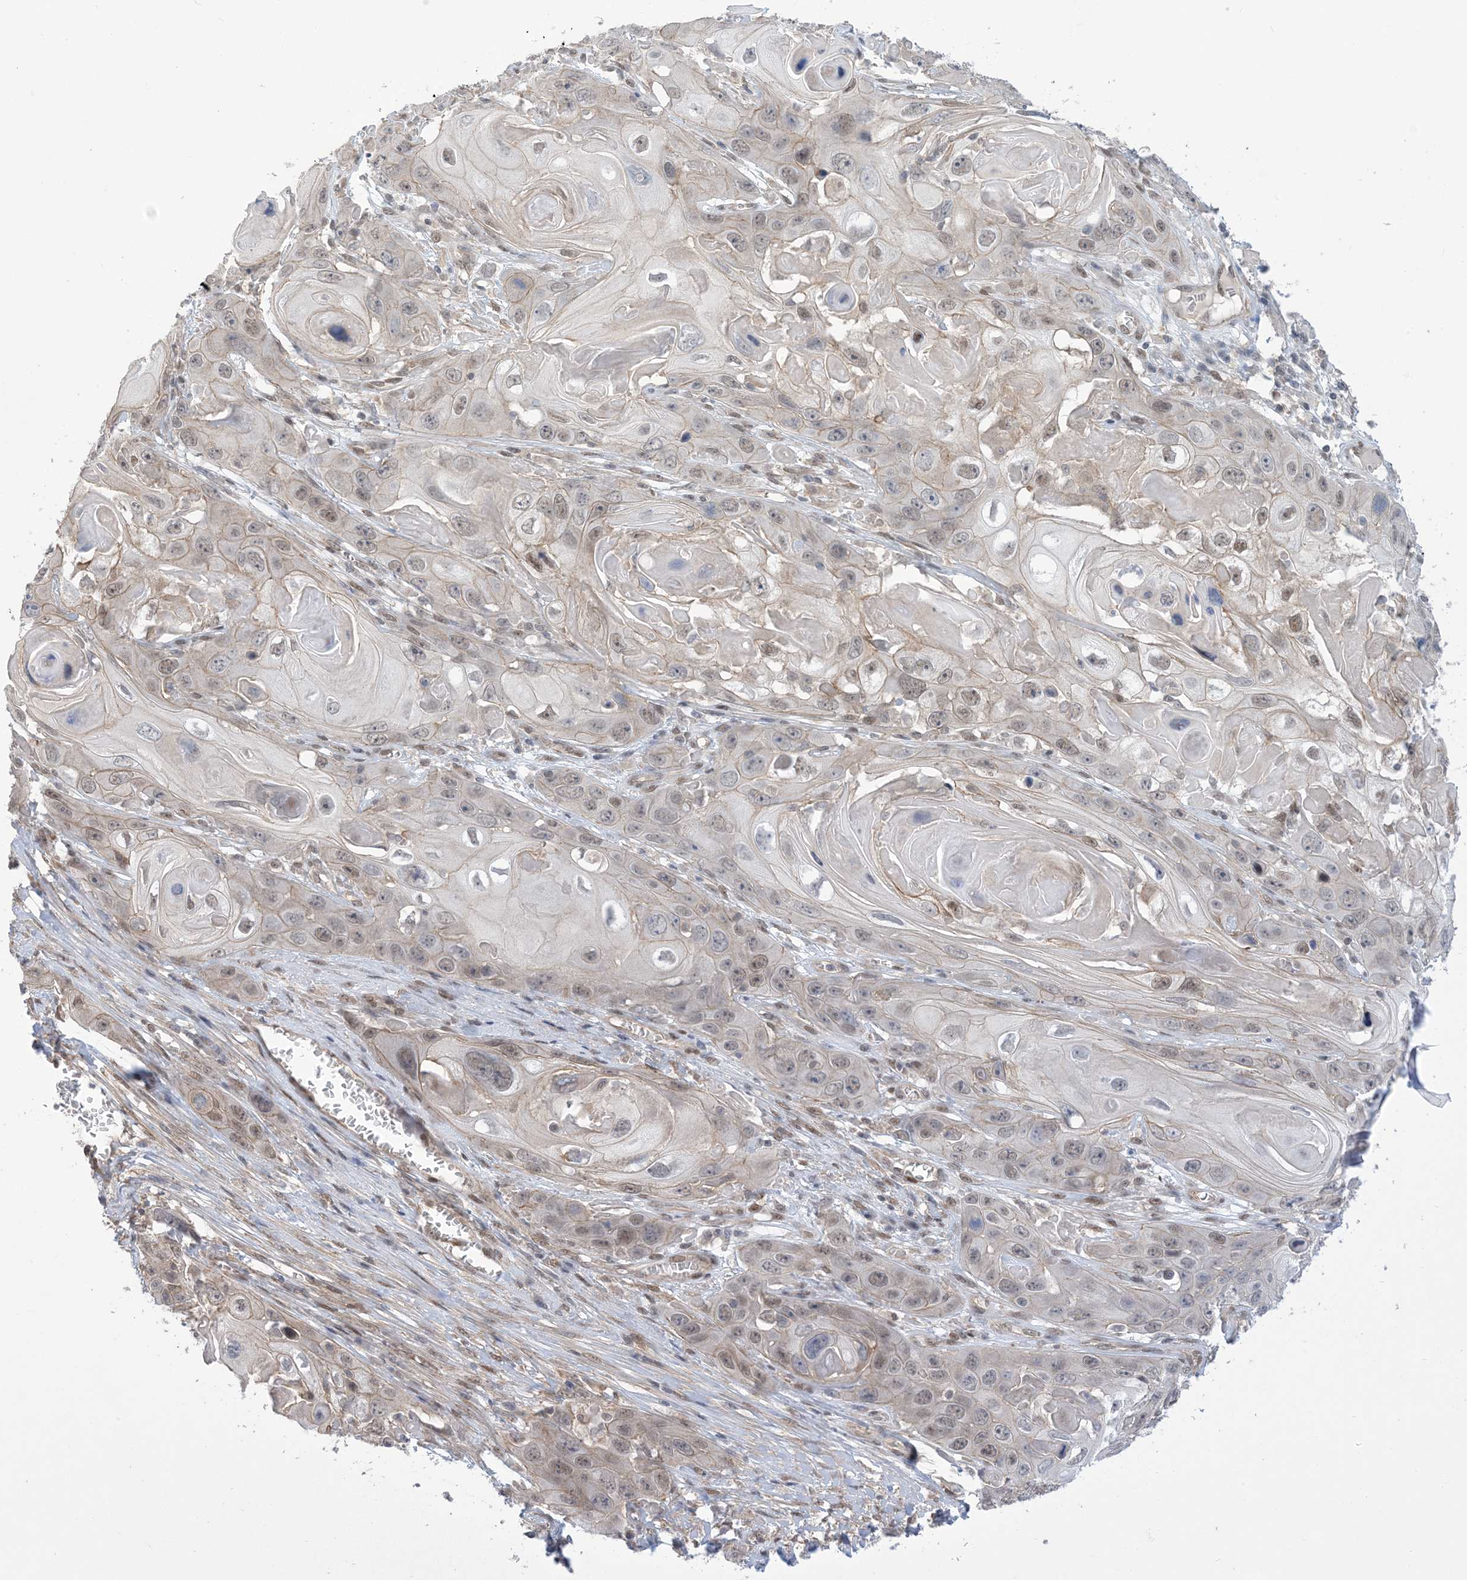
{"staining": {"intensity": "weak", "quantity": "<25%", "location": "nuclear"}, "tissue": "skin cancer", "cell_type": "Tumor cells", "image_type": "cancer", "snomed": [{"axis": "morphology", "description": "Squamous cell carcinoma, NOS"}, {"axis": "topography", "description": "Skin"}], "caption": "Immunohistochemistry of human skin cancer (squamous cell carcinoma) shows no positivity in tumor cells.", "gene": "ZNF8", "patient": {"sex": "male", "age": 55}}